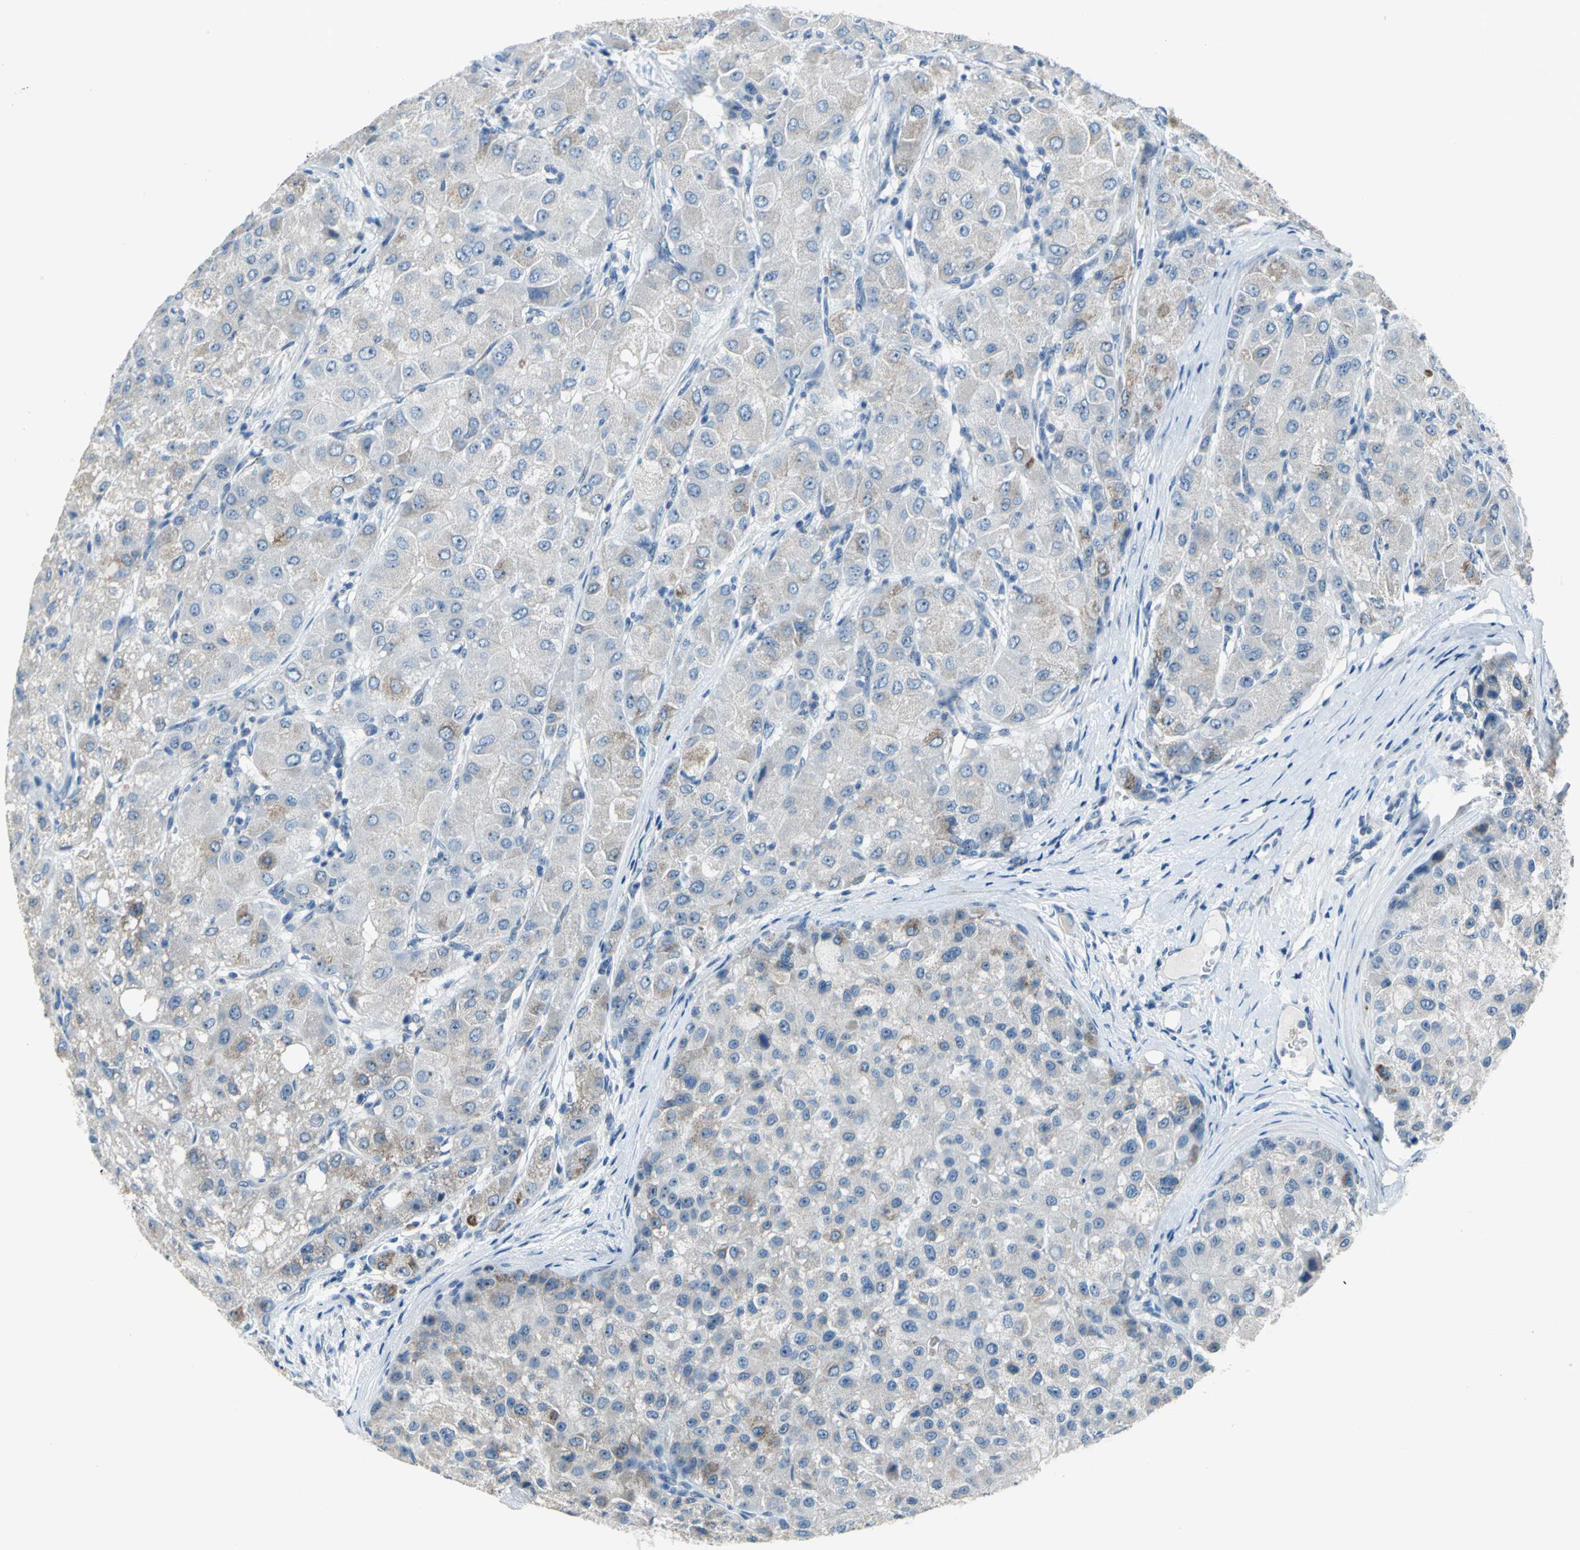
{"staining": {"intensity": "weak", "quantity": "<25%", "location": "cytoplasmic/membranous"}, "tissue": "liver cancer", "cell_type": "Tumor cells", "image_type": "cancer", "snomed": [{"axis": "morphology", "description": "Carcinoma, Hepatocellular, NOS"}, {"axis": "topography", "description": "Liver"}], "caption": "A micrograph of human liver hepatocellular carcinoma is negative for staining in tumor cells.", "gene": "MUC4", "patient": {"sex": "male", "age": 80}}